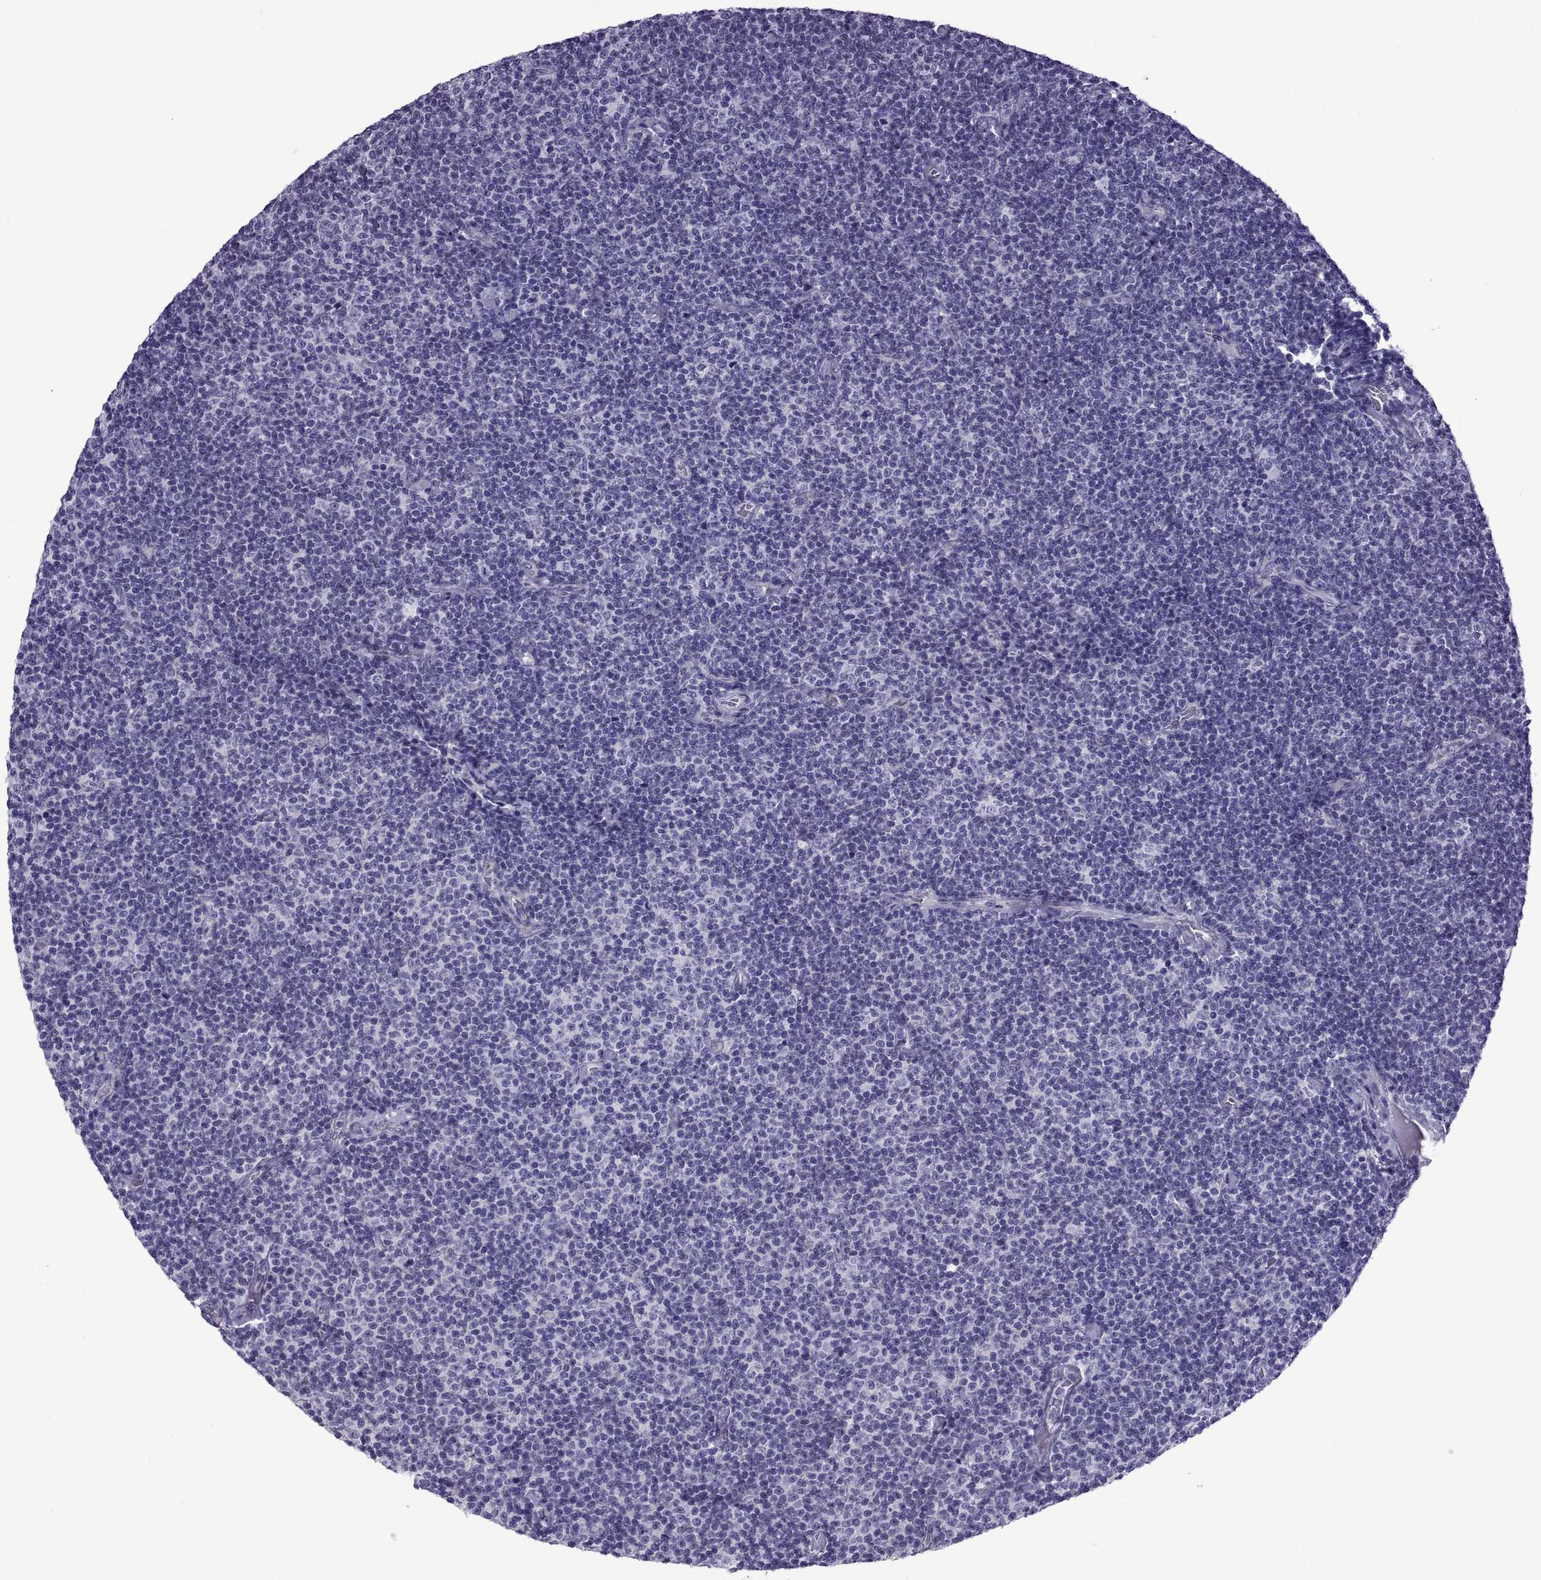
{"staining": {"intensity": "negative", "quantity": "none", "location": "none"}, "tissue": "lymphoma", "cell_type": "Tumor cells", "image_type": "cancer", "snomed": [{"axis": "morphology", "description": "Malignant lymphoma, non-Hodgkin's type, Low grade"}, {"axis": "topography", "description": "Lymph node"}], "caption": "Lymphoma stained for a protein using immunohistochemistry demonstrates no expression tumor cells.", "gene": "SPDYE1", "patient": {"sex": "male", "age": 81}}